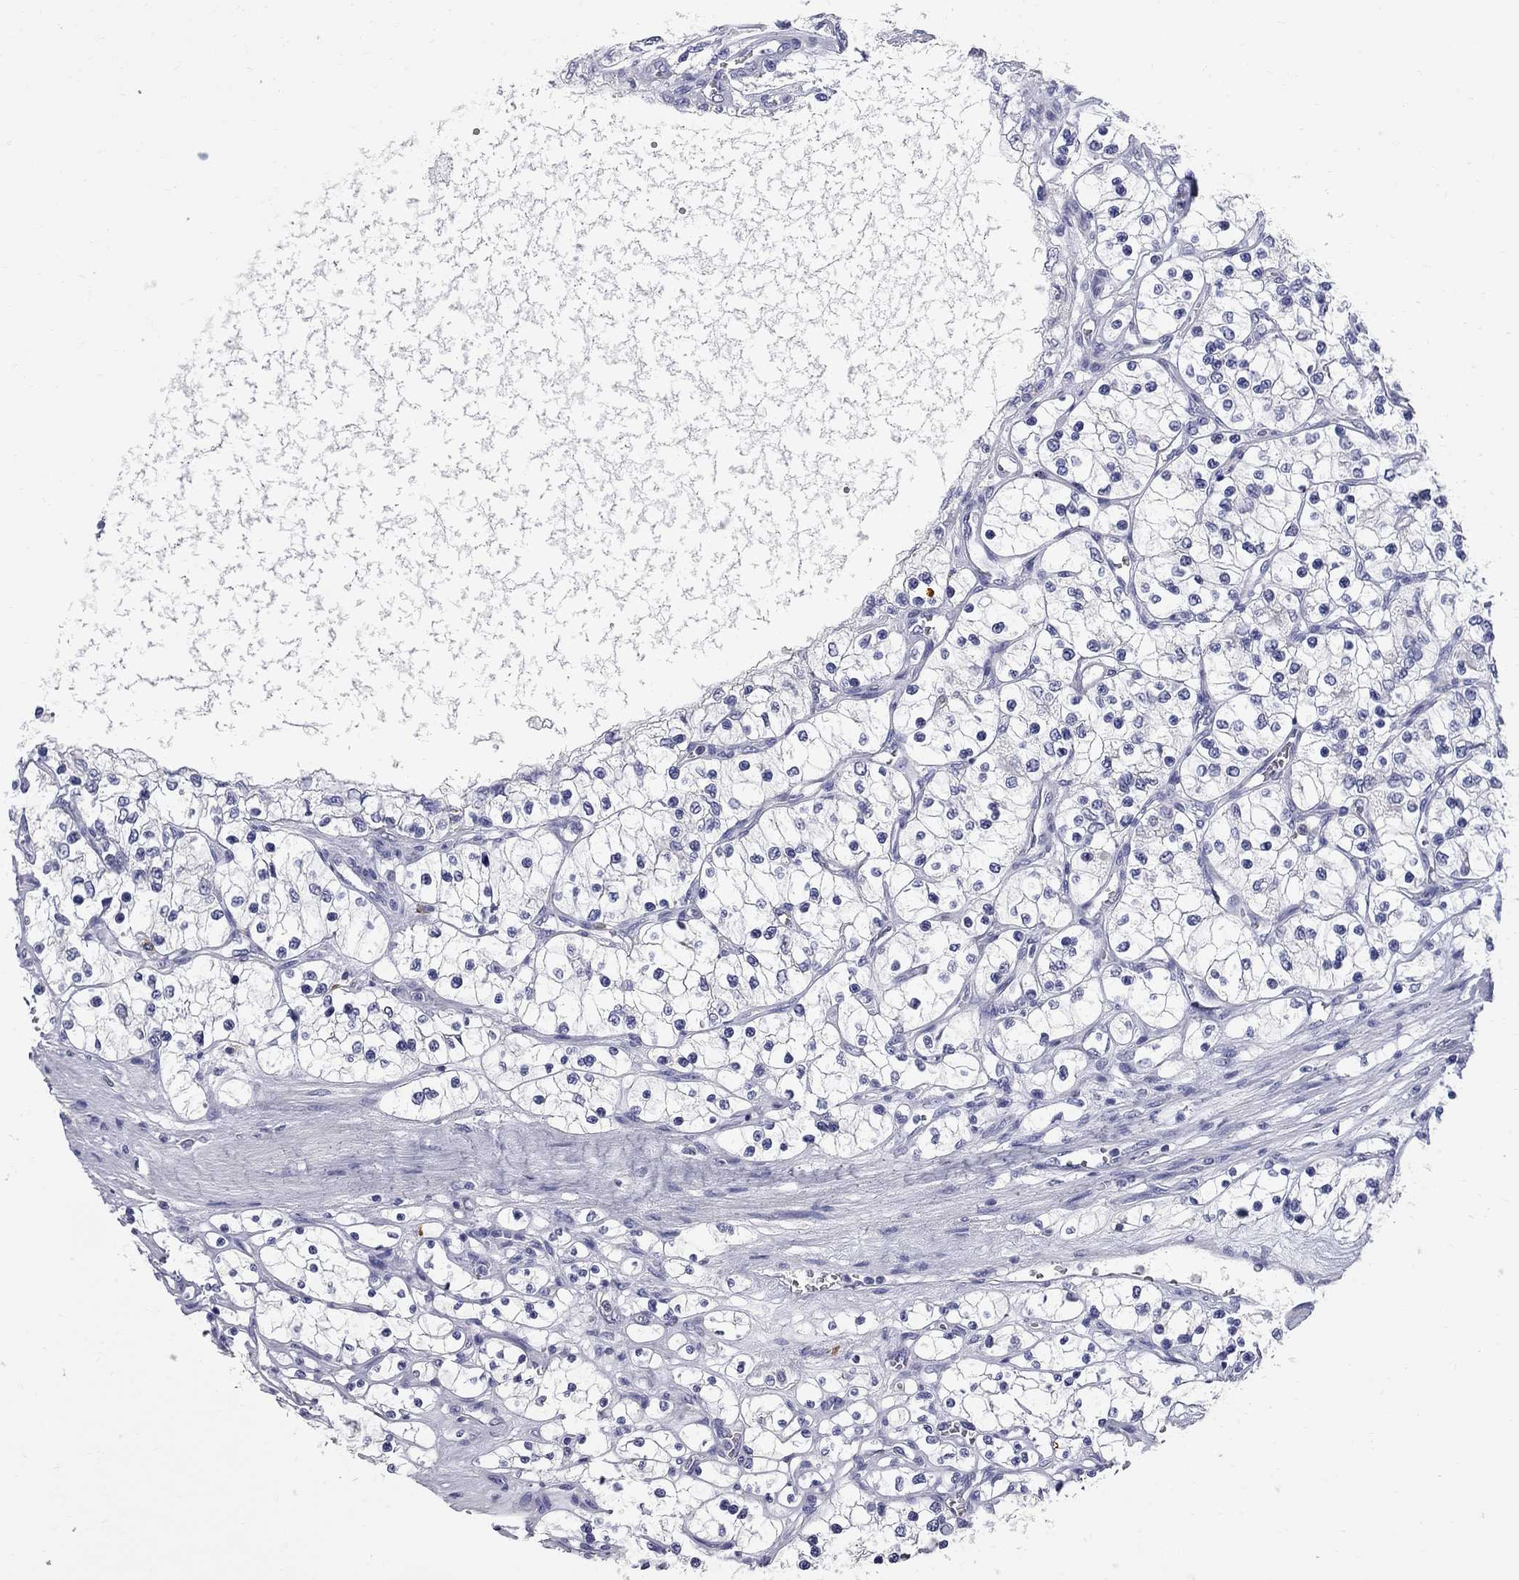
{"staining": {"intensity": "negative", "quantity": "none", "location": "none"}, "tissue": "renal cancer", "cell_type": "Tumor cells", "image_type": "cancer", "snomed": [{"axis": "morphology", "description": "Adenocarcinoma, NOS"}, {"axis": "topography", "description": "Kidney"}], "caption": "Immunohistochemistry image of human renal cancer stained for a protein (brown), which reveals no positivity in tumor cells.", "gene": "FAM221B", "patient": {"sex": "female", "age": 69}}